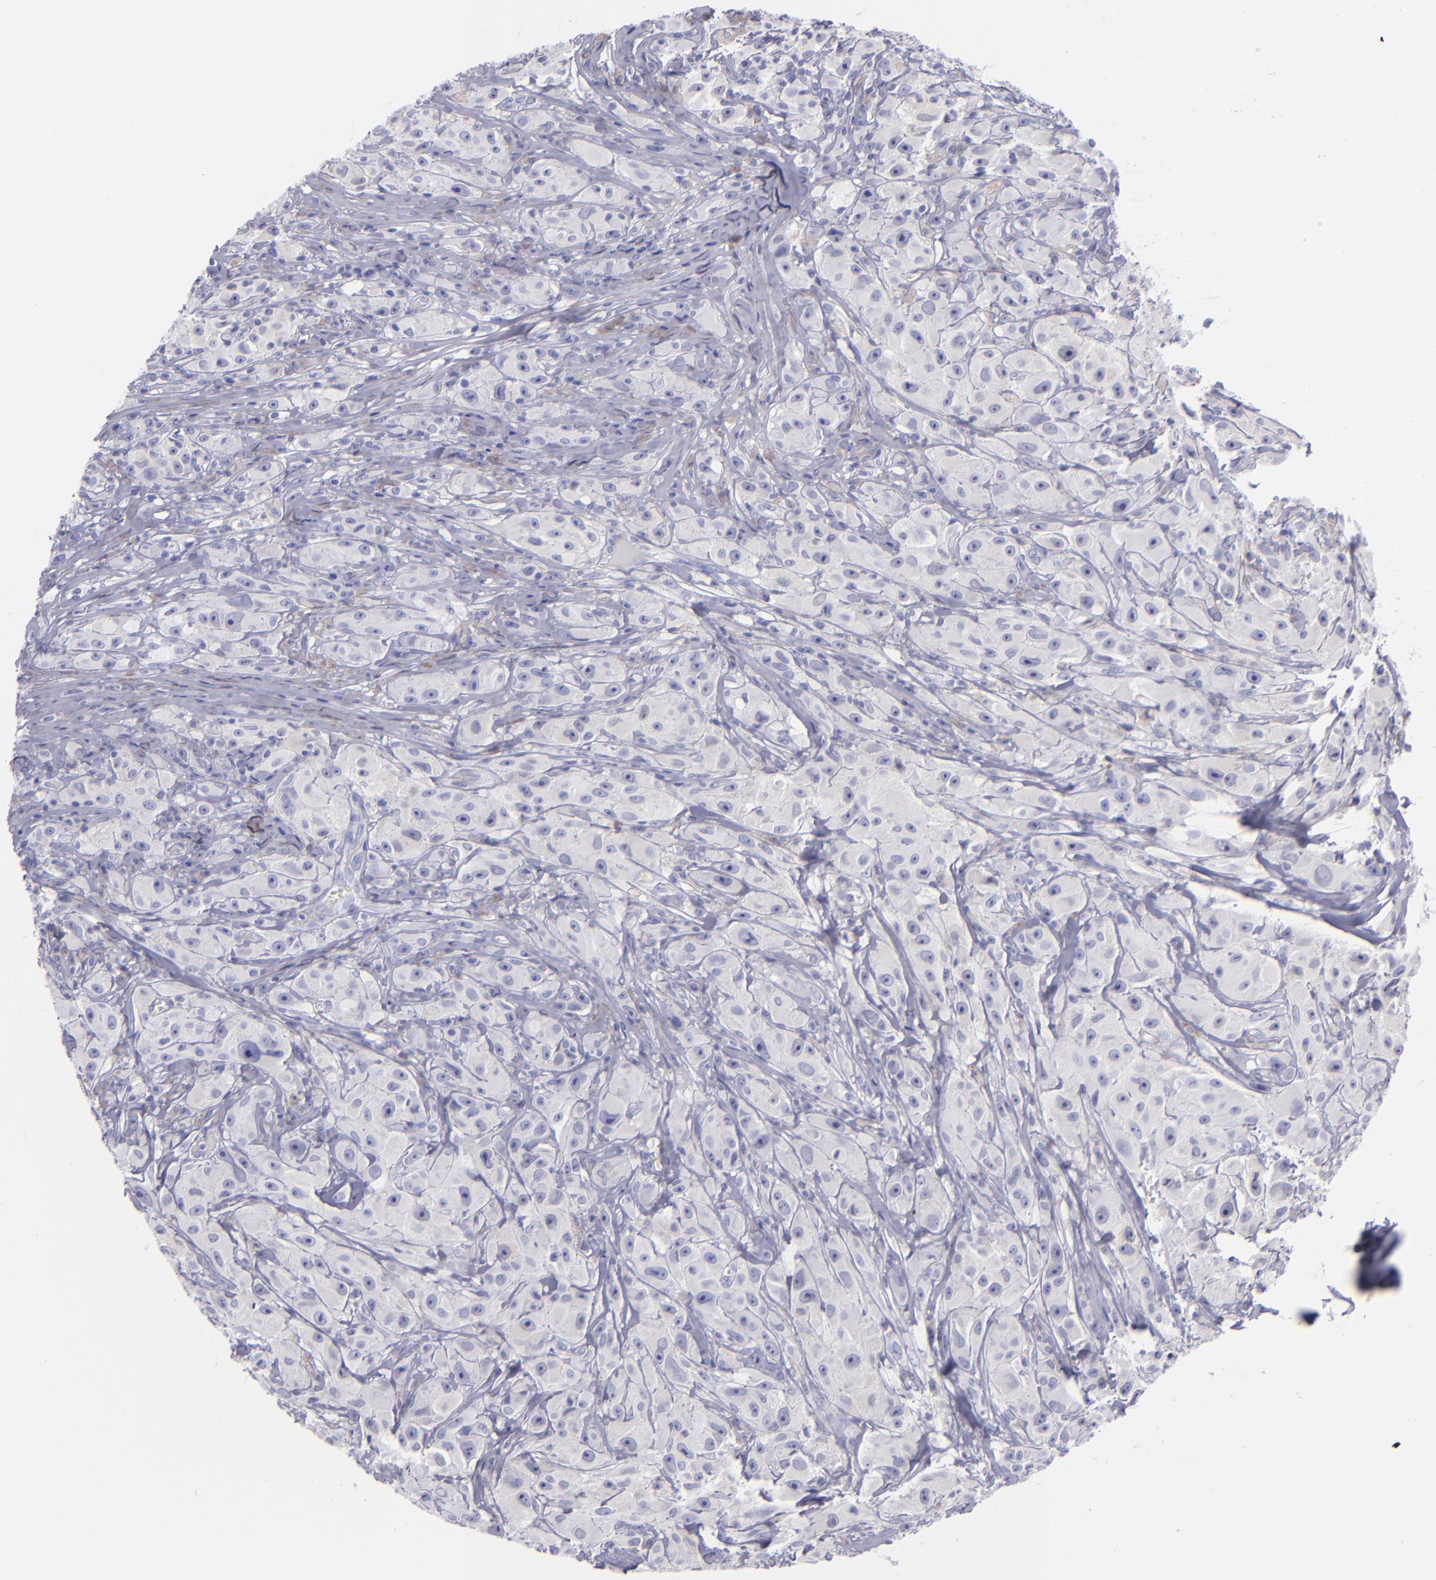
{"staining": {"intensity": "negative", "quantity": "none", "location": "none"}, "tissue": "melanoma", "cell_type": "Tumor cells", "image_type": "cancer", "snomed": [{"axis": "morphology", "description": "Malignant melanoma, NOS"}, {"axis": "topography", "description": "Skin"}], "caption": "An immunohistochemistry (IHC) micrograph of malignant melanoma is shown. There is no staining in tumor cells of malignant melanoma.", "gene": "CD82", "patient": {"sex": "male", "age": 56}}